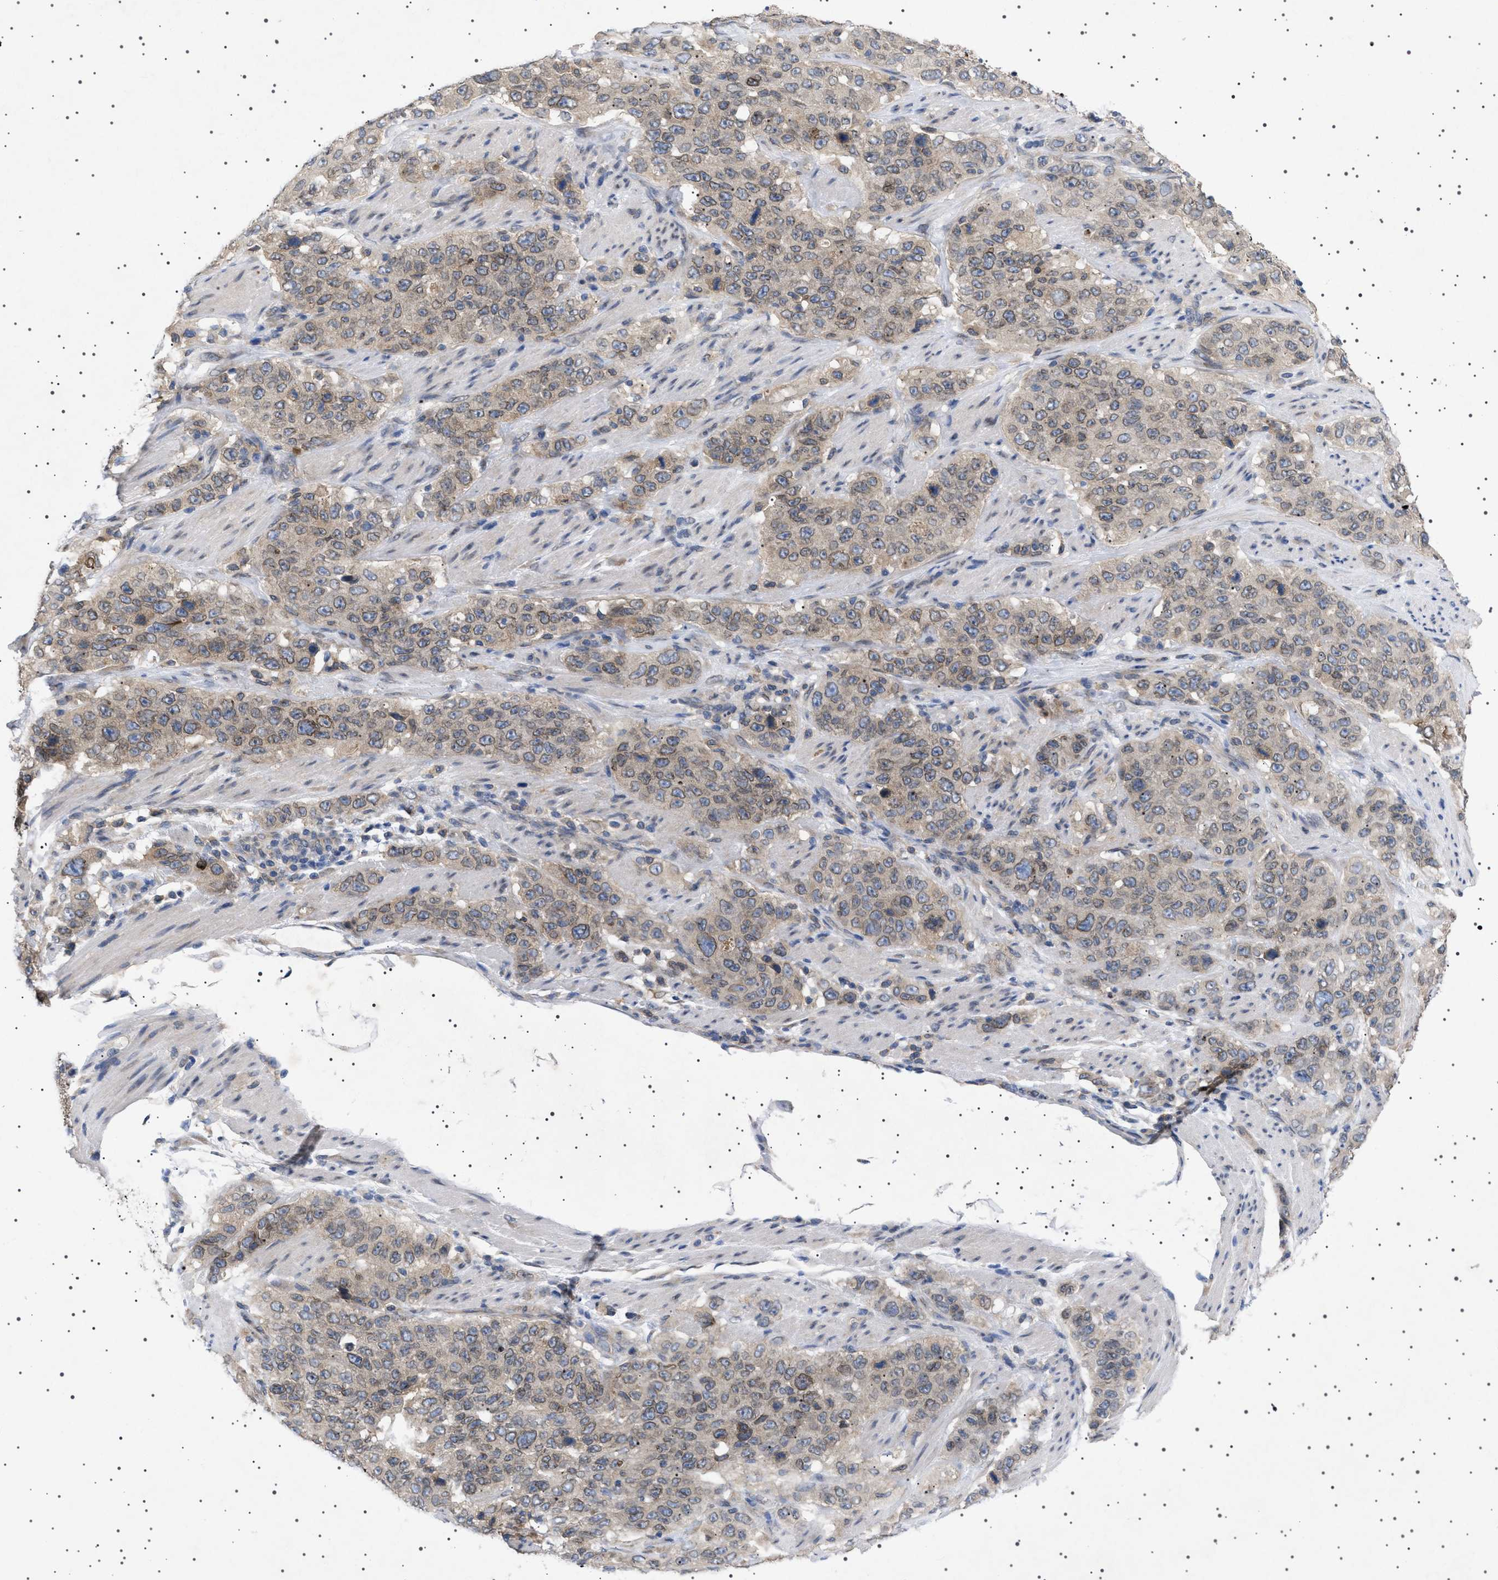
{"staining": {"intensity": "moderate", "quantity": ">75%", "location": "cytoplasmic/membranous,nuclear"}, "tissue": "stomach cancer", "cell_type": "Tumor cells", "image_type": "cancer", "snomed": [{"axis": "morphology", "description": "Adenocarcinoma, NOS"}, {"axis": "topography", "description": "Stomach"}], "caption": "This image demonstrates stomach cancer stained with immunohistochemistry (IHC) to label a protein in brown. The cytoplasmic/membranous and nuclear of tumor cells show moderate positivity for the protein. Nuclei are counter-stained blue.", "gene": "NUP93", "patient": {"sex": "male", "age": 48}}